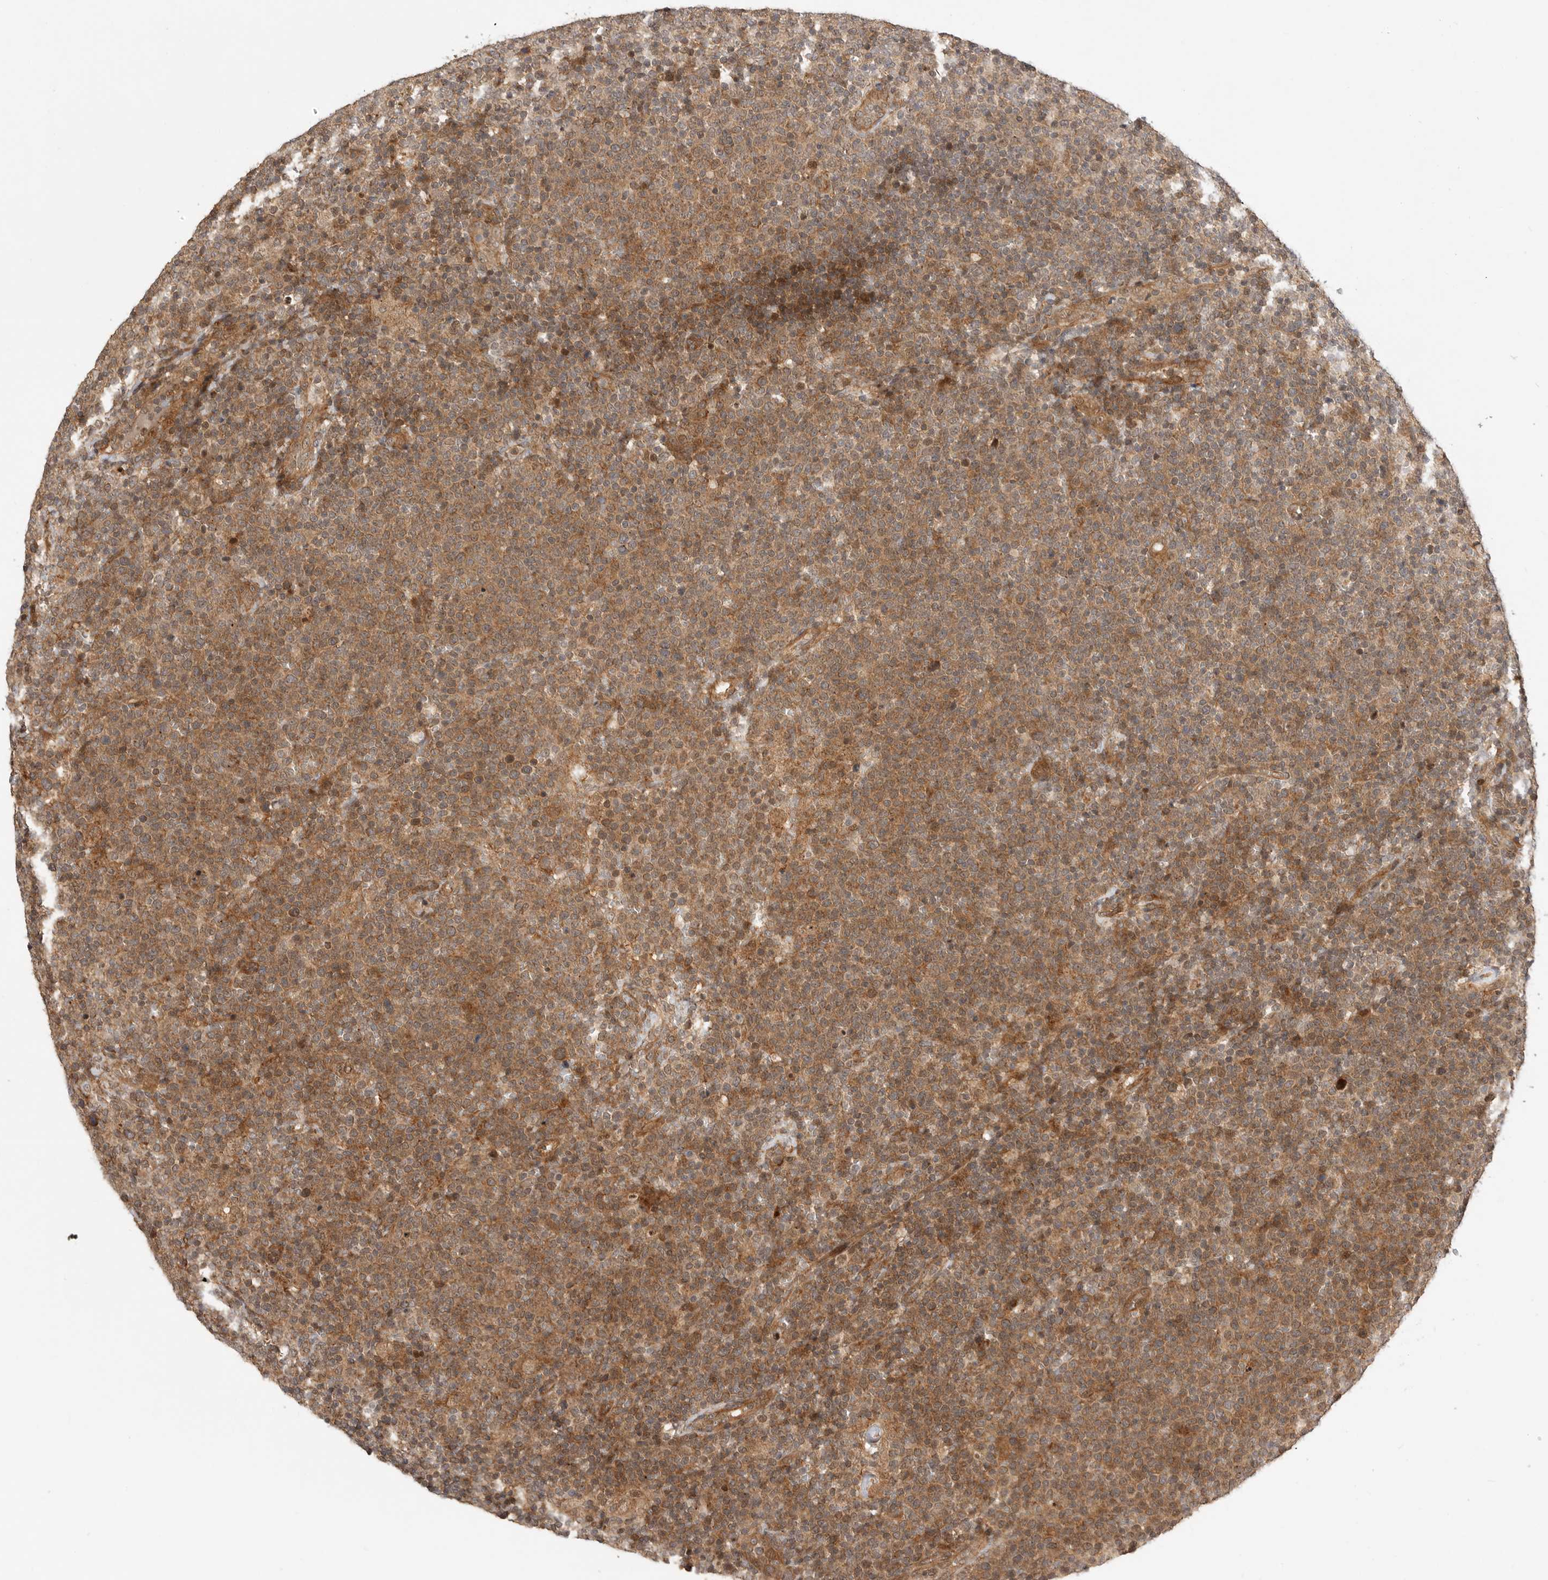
{"staining": {"intensity": "moderate", "quantity": ">75%", "location": "cytoplasmic/membranous"}, "tissue": "lymphoma", "cell_type": "Tumor cells", "image_type": "cancer", "snomed": [{"axis": "morphology", "description": "Malignant lymphoma, non-Hodgkin's type, High grade"}, {"axis": "topography", "description": "Lymph node"}], "caption": "Lymphoma was stained to show a protein in brown. There is medium levels of moderate cytoplasmic/membranous positivity in about >75% of tumor cells.", "gene": "ADPRS", "patient": {"sex": "male", "age": 61}}